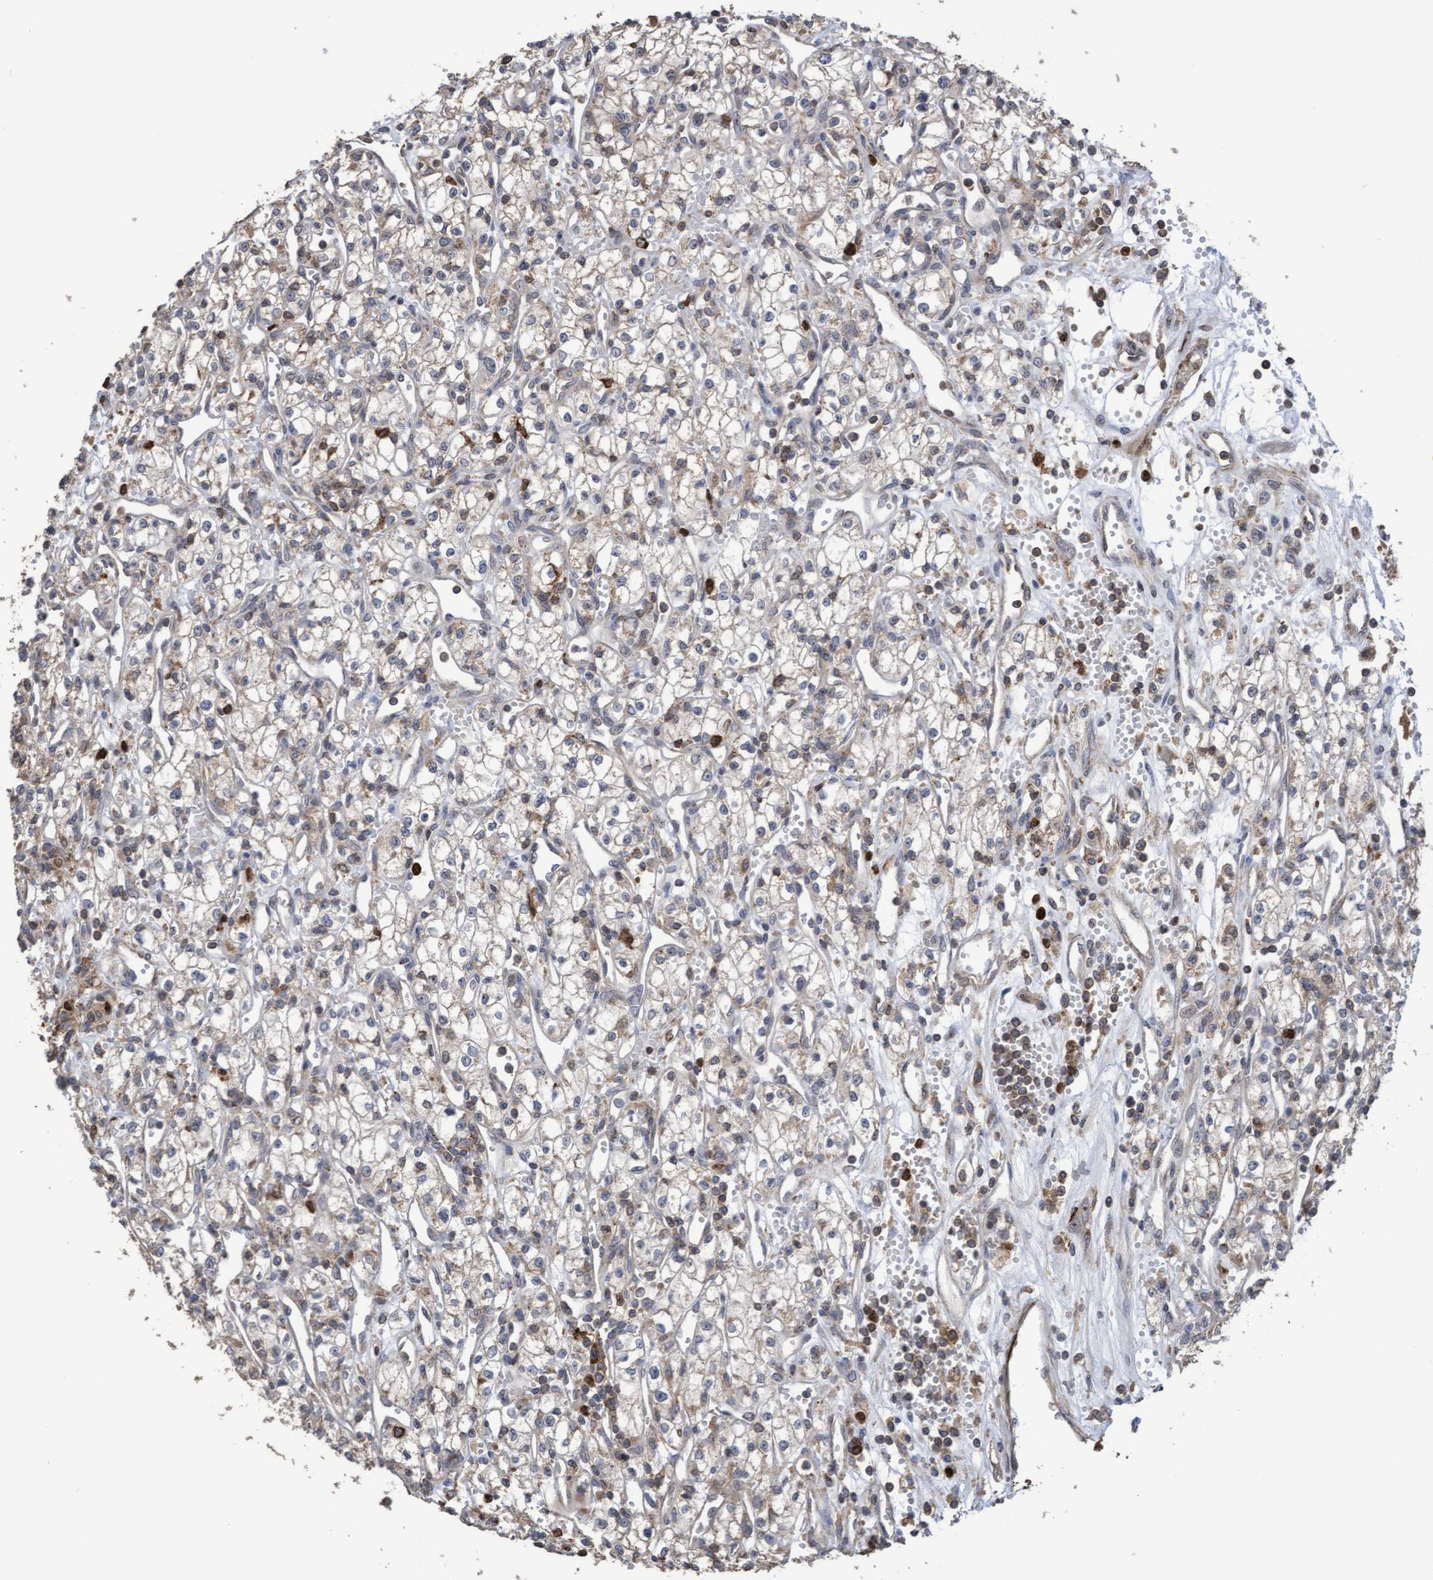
{"staining": {"intensity": "weak", "quantity": "<25%", "location": "cytoplasmic/membranous"}, "tissue": "renal cancer", "cell_type": "Tumor cells", "image_type": "cancer", "snomed": [{"axis": "morphology", "description": "Adenocarcinoma, NOS"}, {"axis": "topography", "description": "Kidney"}], "caption": "DAB (3,3'-diaminobenzidine) immunohistochemical staining of renal cancer (adenocarcinoma) displays no significant expression in tumor cells. (Stains: DAB (3,3'-diaminobenzidine) immunohistochemistry with hematoxylin counter stain, Microscopy: brightfield microscopy at high magnification).", "gene": "SLBP", "patient": {"sex": "male", "age": 59}}